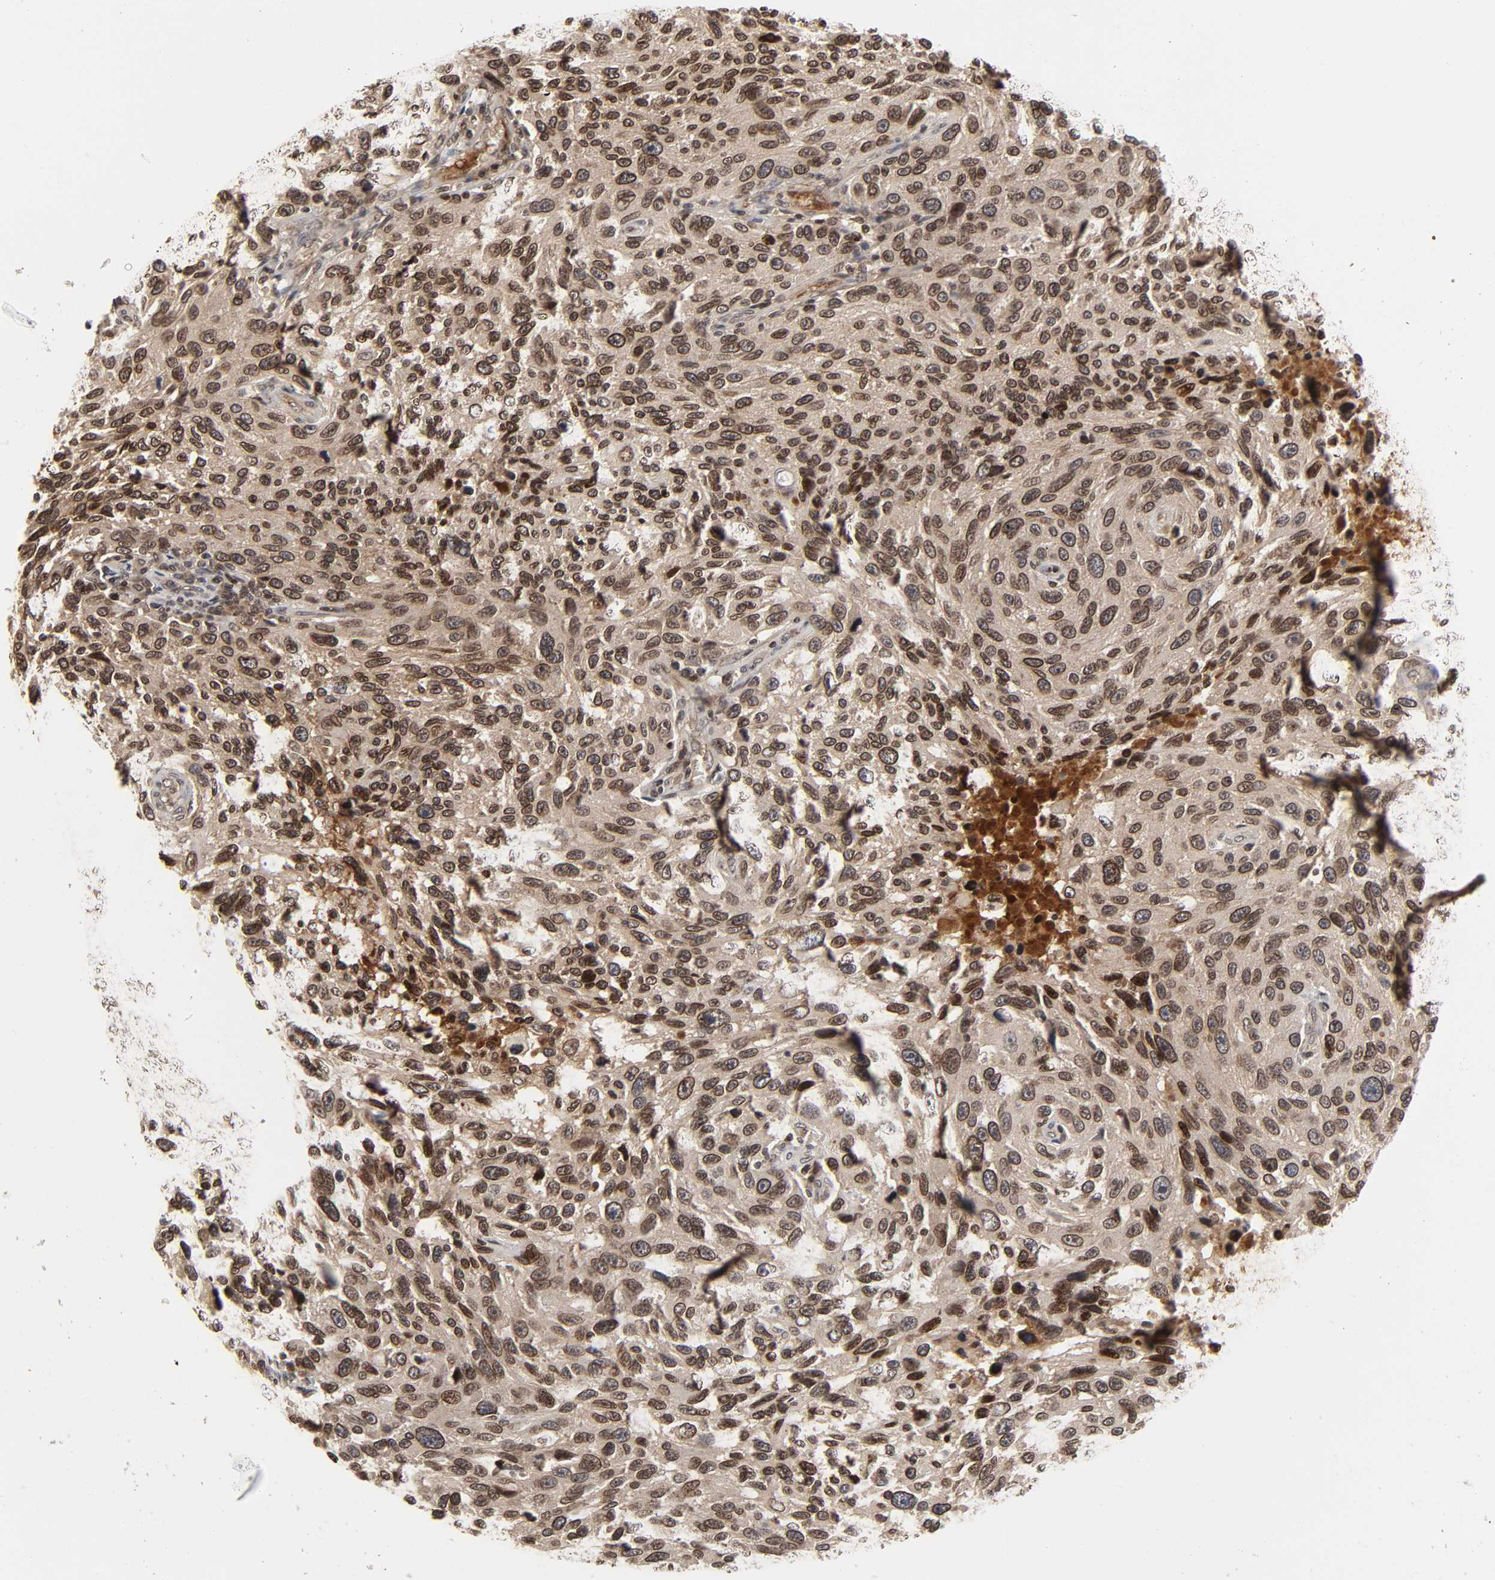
{"staining": {"intensity": "strong", "quantity": ">75%", "location": "cytoplasmic/membranous,nuclear"}, "tissue": "melanoma", "cell_type": "Tumor cells", "image_type": "cancer", "snomed": [{"axis": "morphology", "description": "Malignant melanoma, NOS"}, {"axis": "topography", "description": "Skin"}], "caption": "IHC of human malignant melanoma demonstrates high levels of strong cytoplasmic/membranous and nuclear staining in approximately >75% of tumor cells.", "gene": "CPN2", "patient": {"sex": "male", "age": 53}}